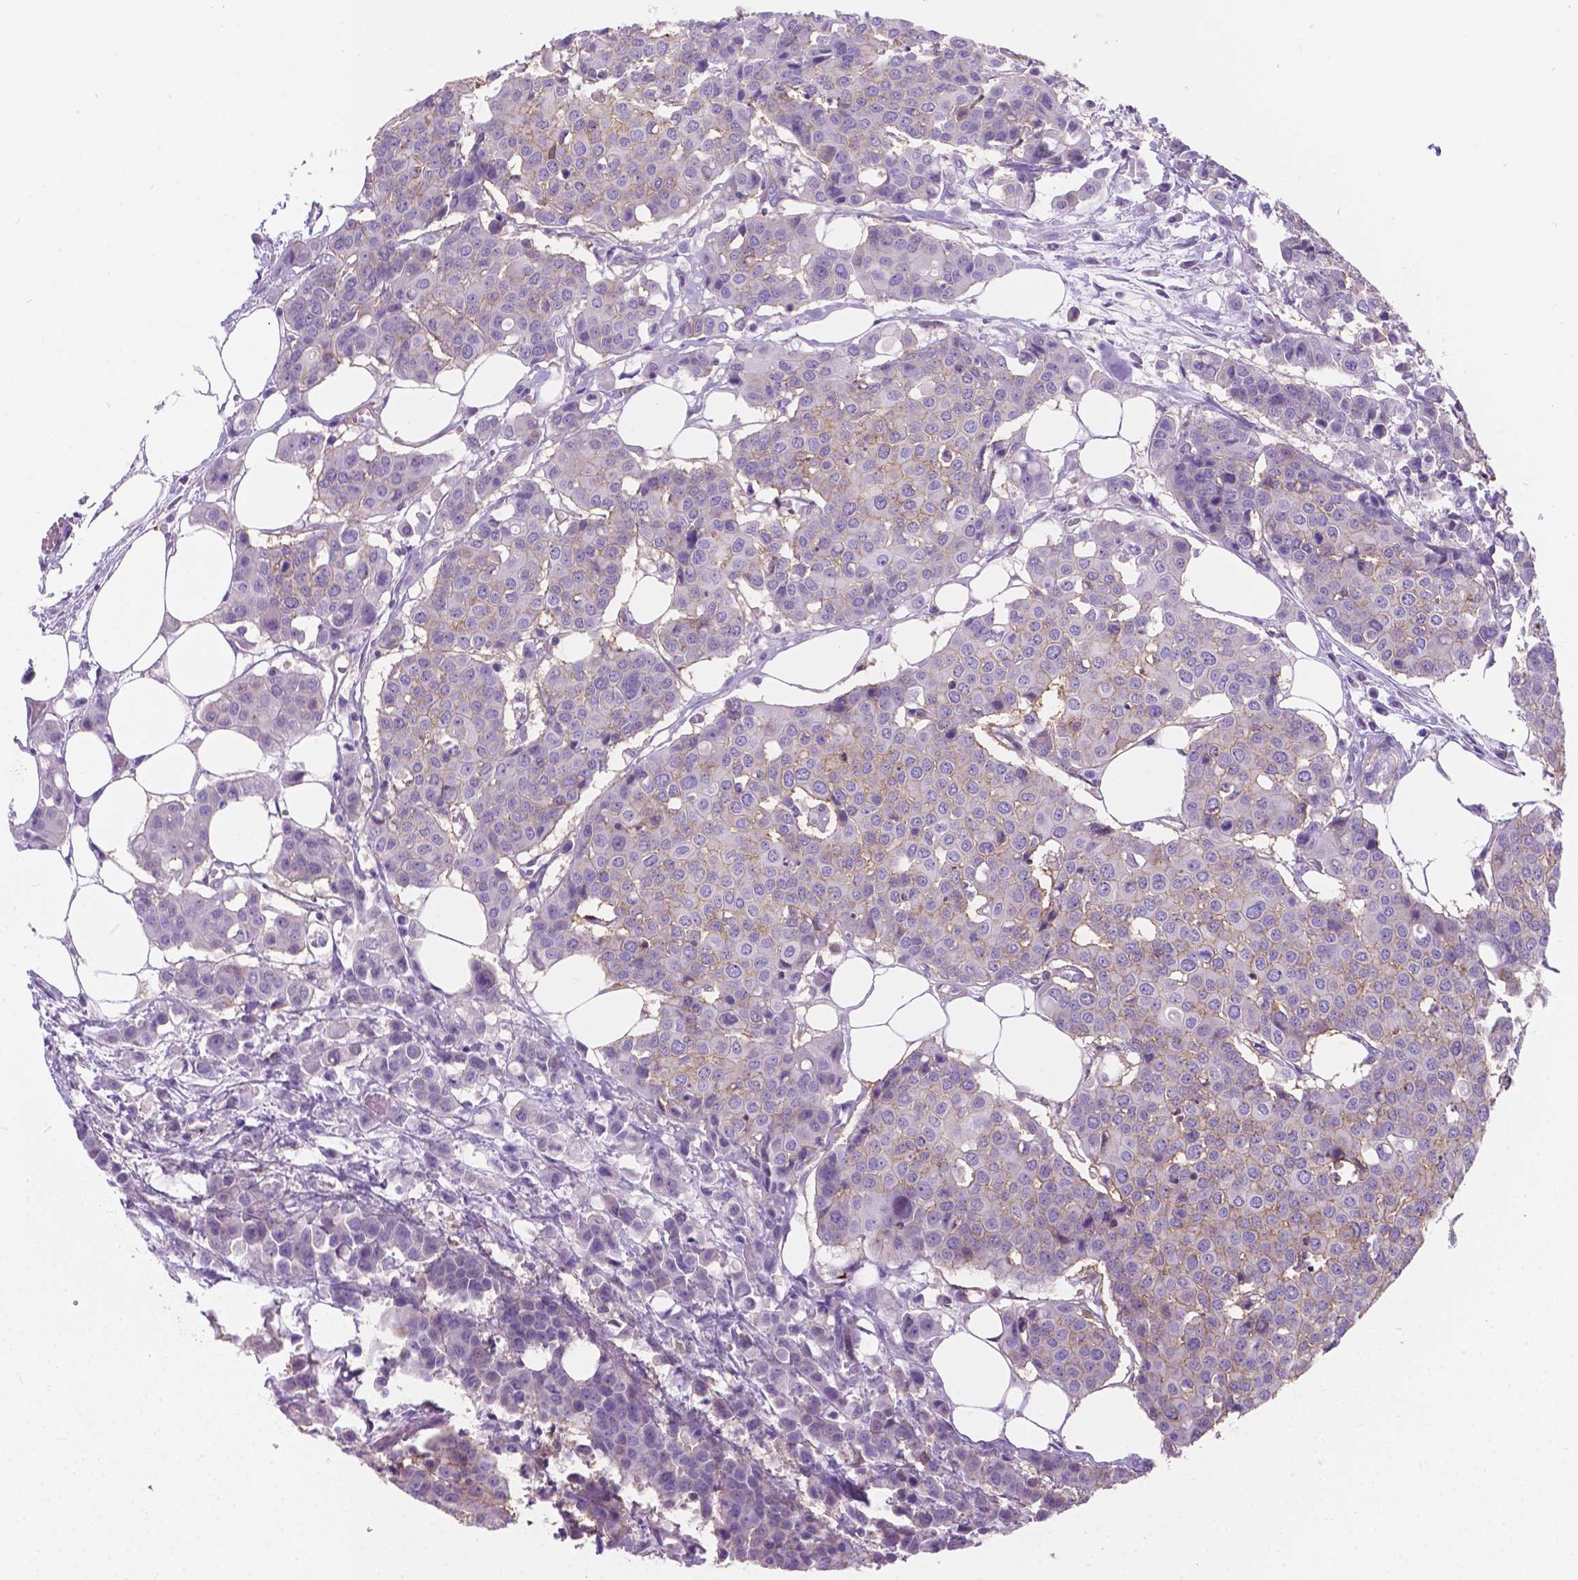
{"staining": {"intensity": "weak", "quantity": "<25%", "location": "cytoplasmic/membranous"}, "tissue": "carcinoid", "cell_type": "Tumor cells", "image_type": "cancer", "snomed": [{"axis": "morphology", "description": "Carcinoid, malignant, NOS"}, {"axis": "topography", "description": "Colon"}], "caption": "A photomicrograph of carcinoid (malignant) stained for a protein shows no brown staining in tumor cells.", "gene": "KIAA0040", "patient": {"sex": "male", "age": 81}}